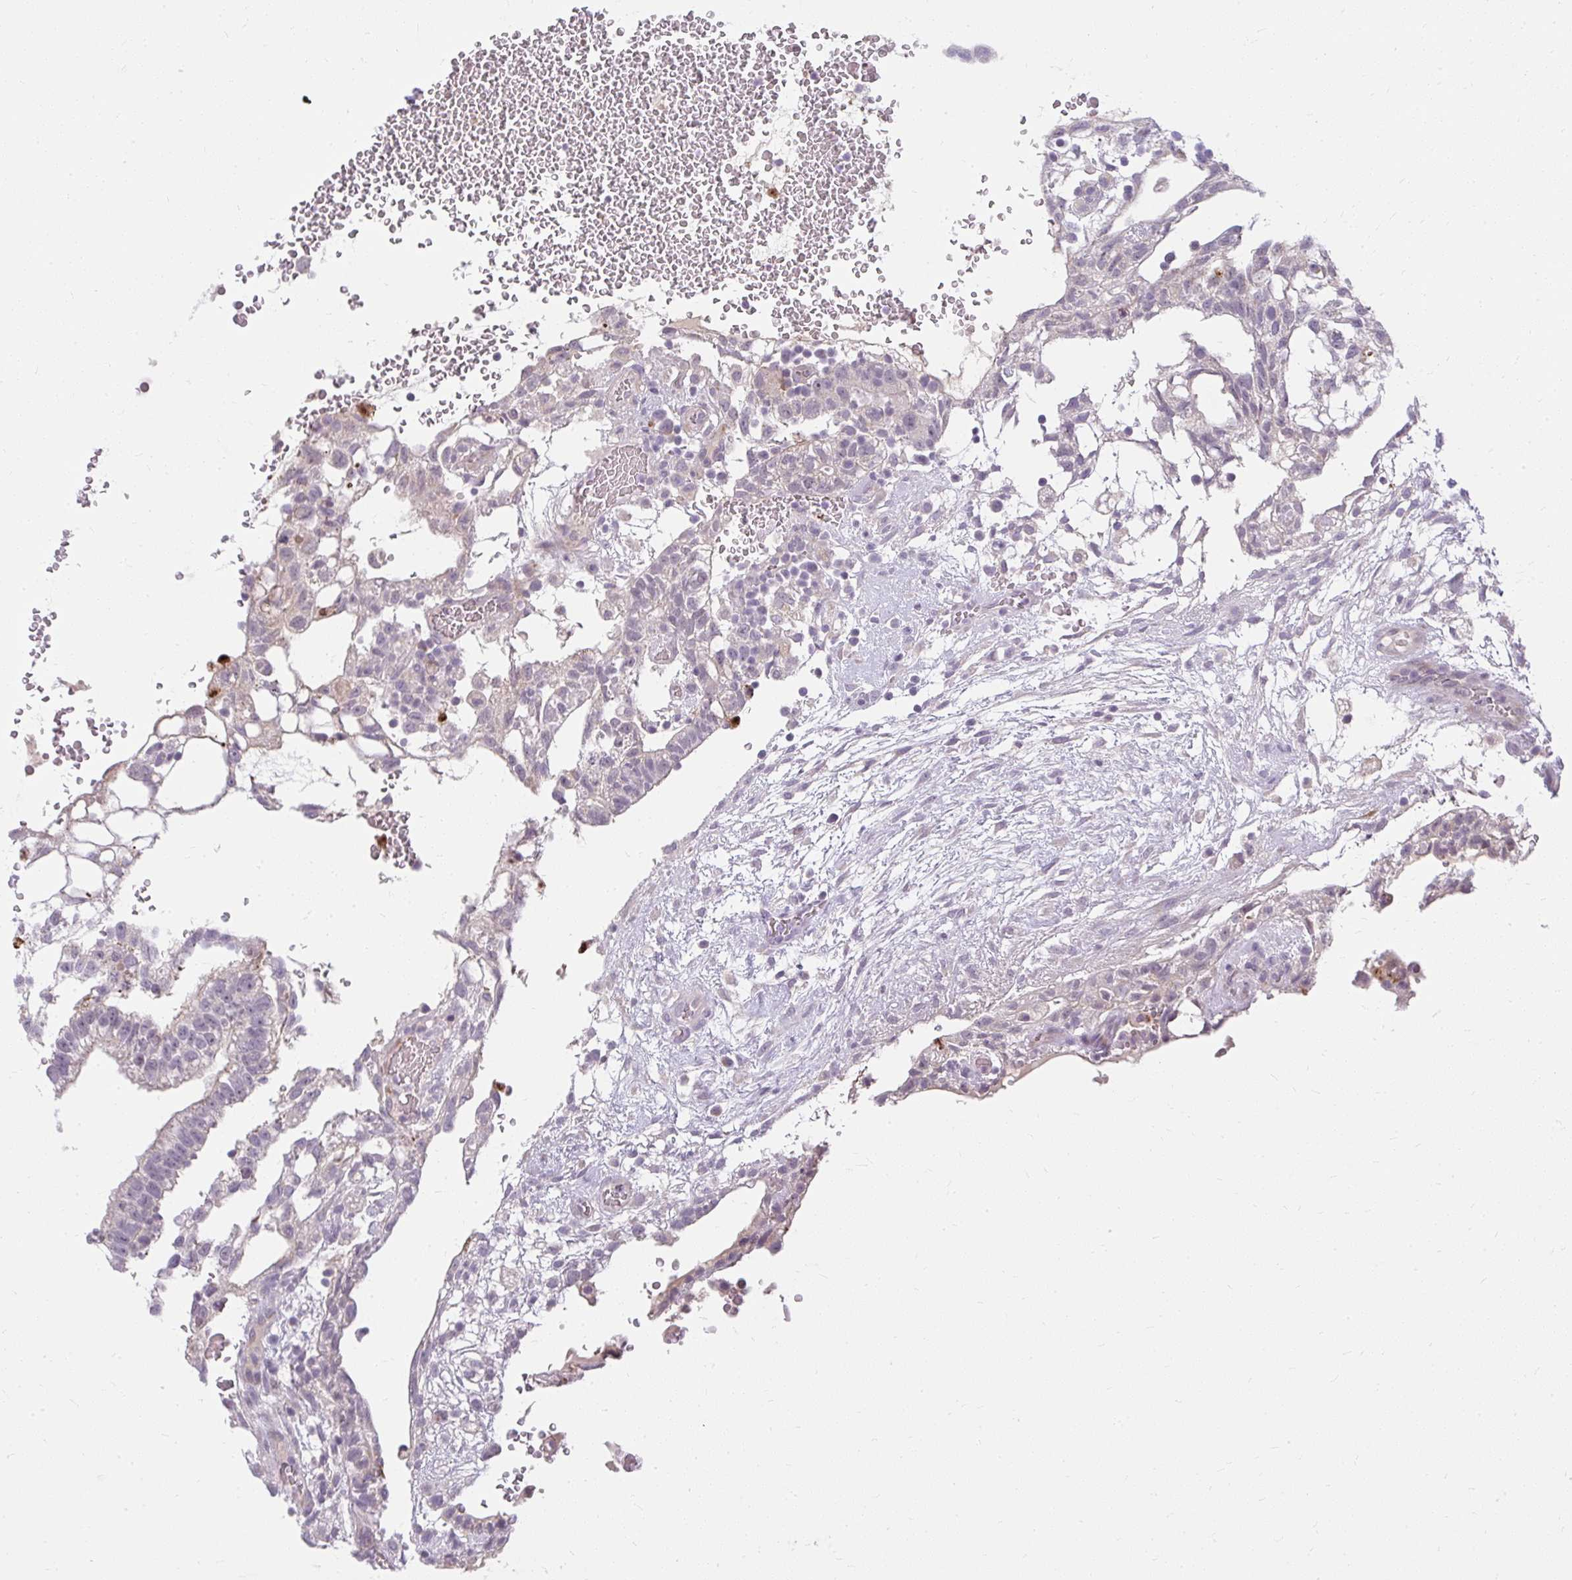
{"staining": {"intensity": "negative", "quantity": "none", "location": "none"}, "tissue": "testis cancer", "cell_type": "Tumor cells", "image_type": "cancer", "snomed": [{"axis": "morphology", "description": "Carcinoma, Embryonal, NOS"}, {"axis": "topography", "description": "Testis"}], "caption": "The photomicrograph exhibits no staining of tumor cells in testis embryonal carcinoma. (DAB (3,3'-diaminobenzidine) IHC visualized using brightfield microscopy, high magnification).", "gene": "ZFYVE26", "patient": {"sex": "male", "age": 32}}